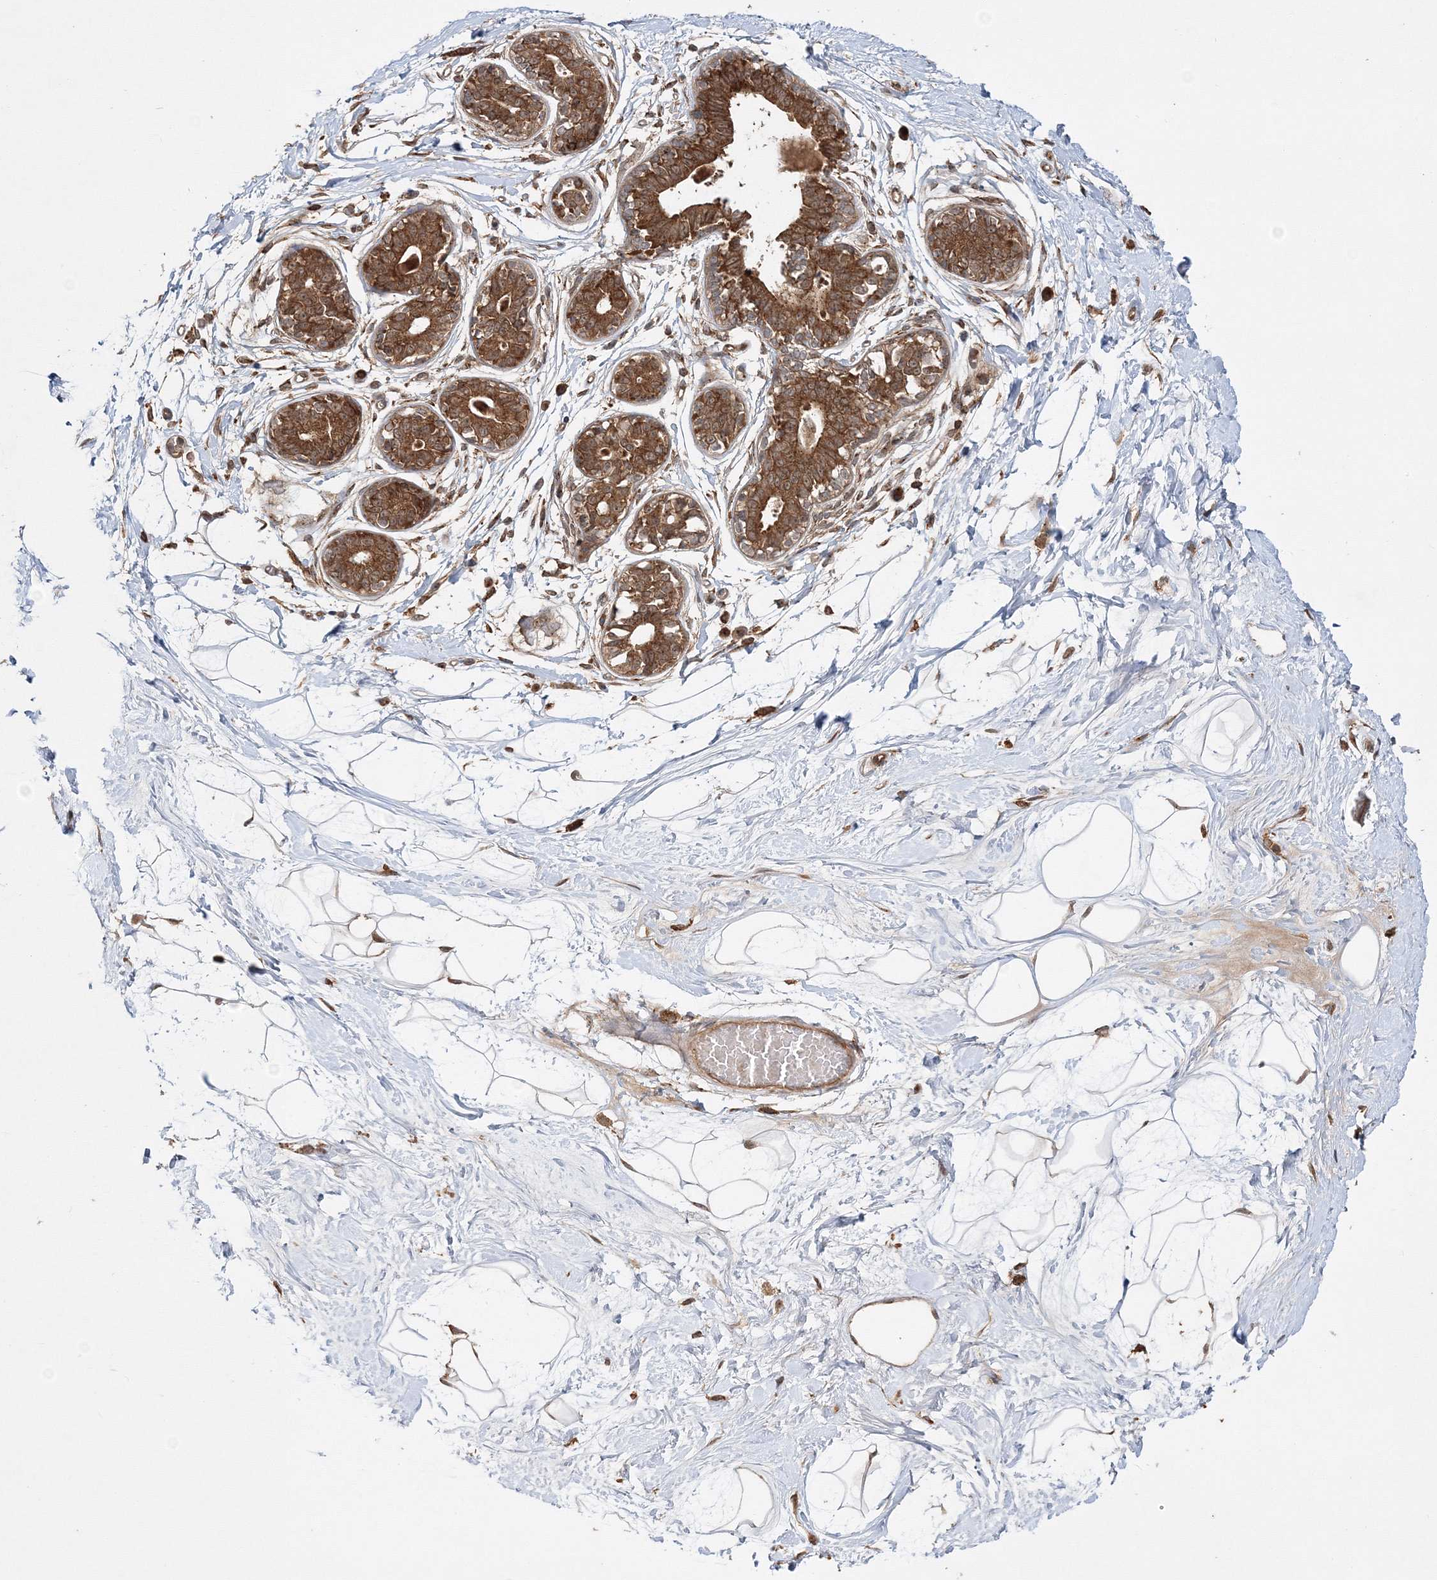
{"staining": {"intensity": "moderate", "quantity": ">75%", "location": "cytoplasmic/membranous"}, "tissue": "breast", "cell_type": "Adipocytes", "image_type": "normal", "snomed": [{"axis": "morphology", "description": "Normal tissue, NOS"}, {"axis": "topography", "description": "Breast"}], "caption": "Immunohistochemical staining of benign human breast exhibits moderate cytoplasmic/membranous protein positivity in approximately >75% of adipocytes. (brown staining indicates protein expression, while blue staining denotes nuclei).", "gene": "WDR37", "patient": {"sex": "female", "age": 45}}